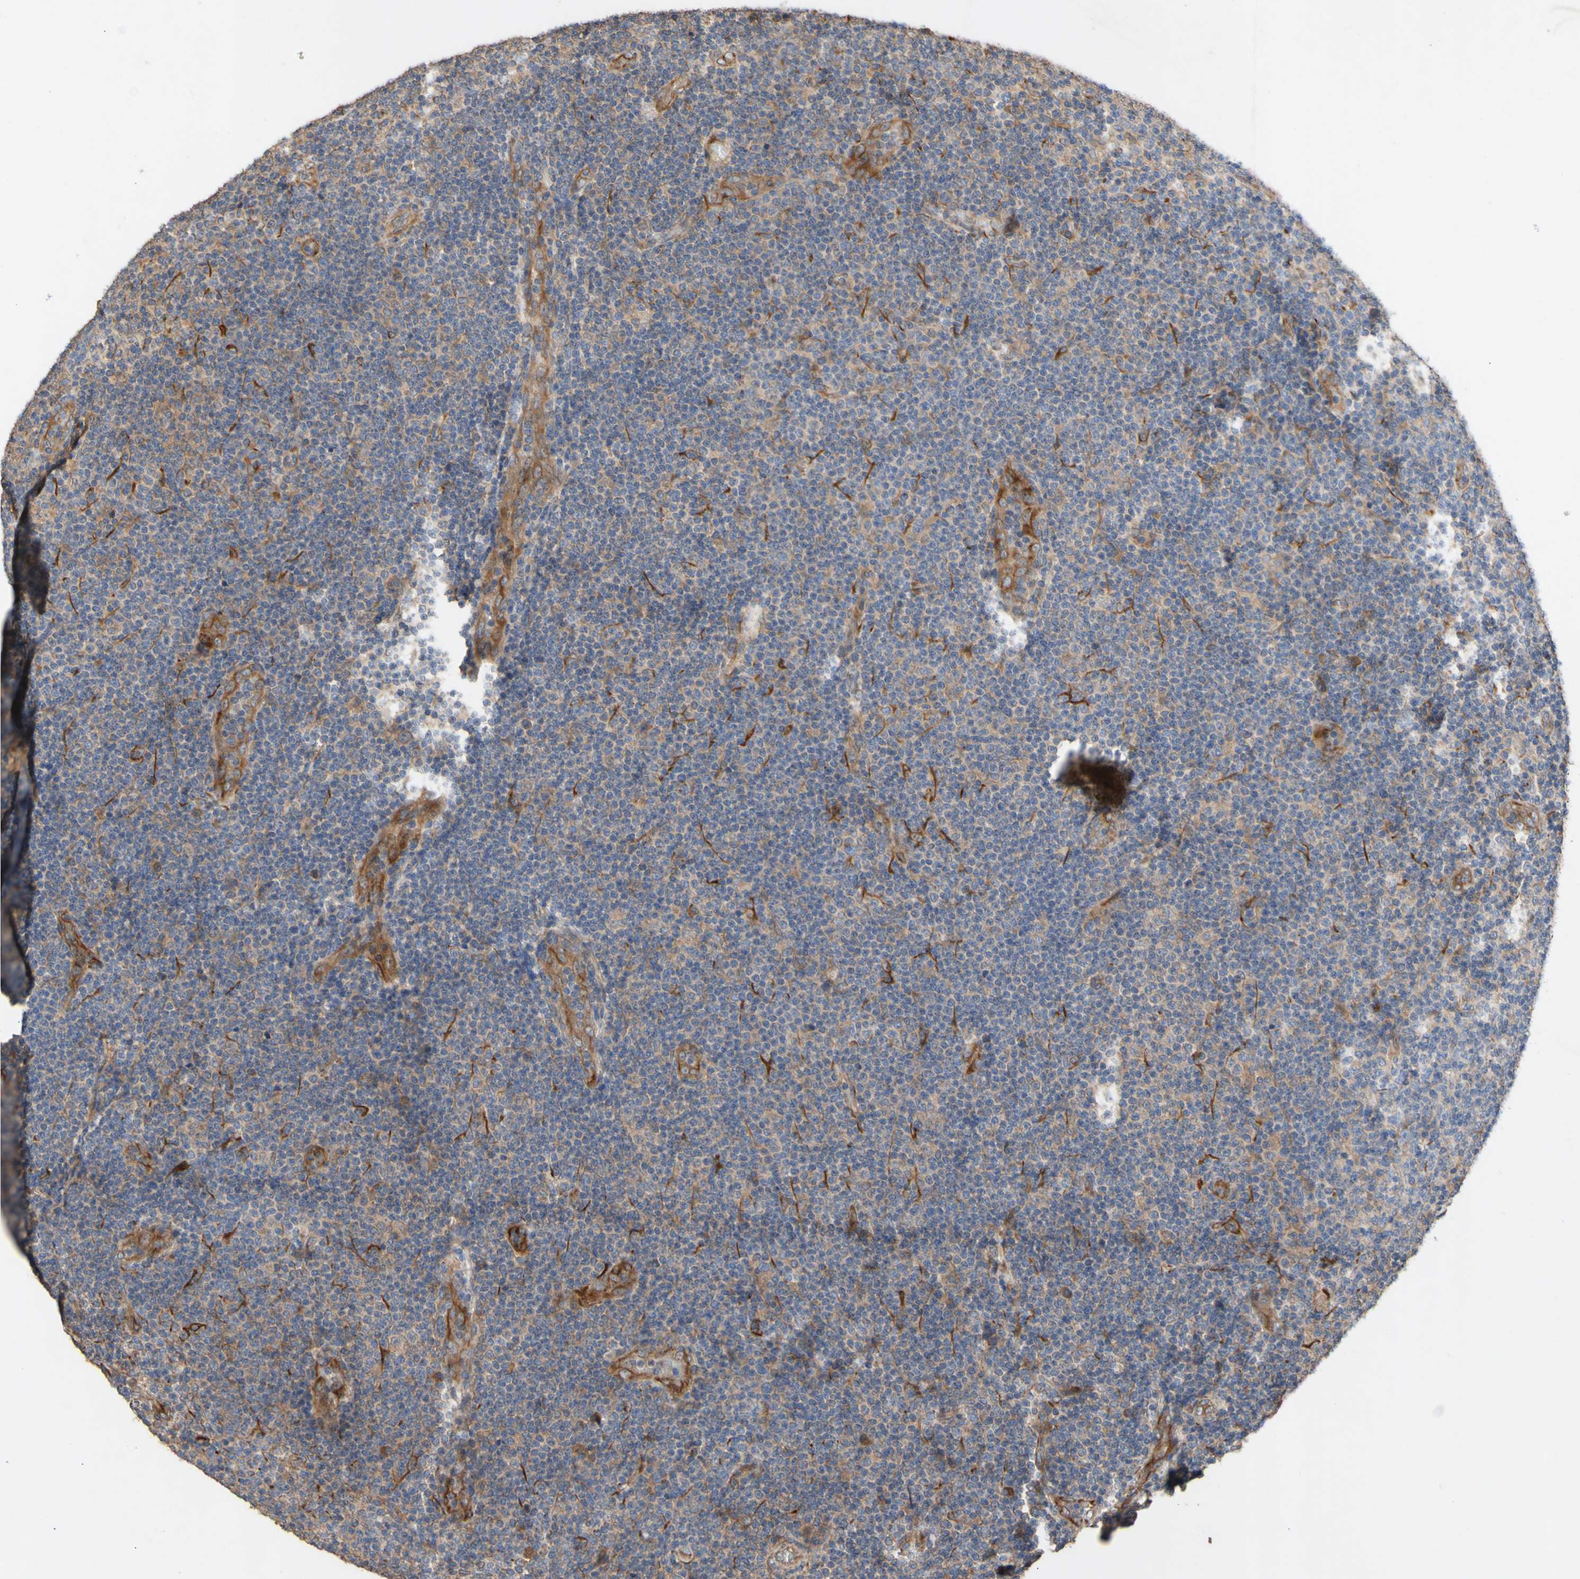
{"staining": {"intensity": "weak", "quantity": "<25%", "location": "cytoplasmic/membranous"}, "tissue": "lymphoma", "cell_type": "Tumor cells", "image_type": "cancer", "snomed": [{"axis": "morphology", "description": "Malignant lymphoma, non-Hodgkin's type, Low grade"}, {"axis": "topography", "description": "Lymph node"}], "caption": "The immunohistochemistry (IHC) image has no significant expression in tumor cells of lymphoma tissue.", "gene": "EIF2S3", "patient": {"sex": "male", "age": 83}}